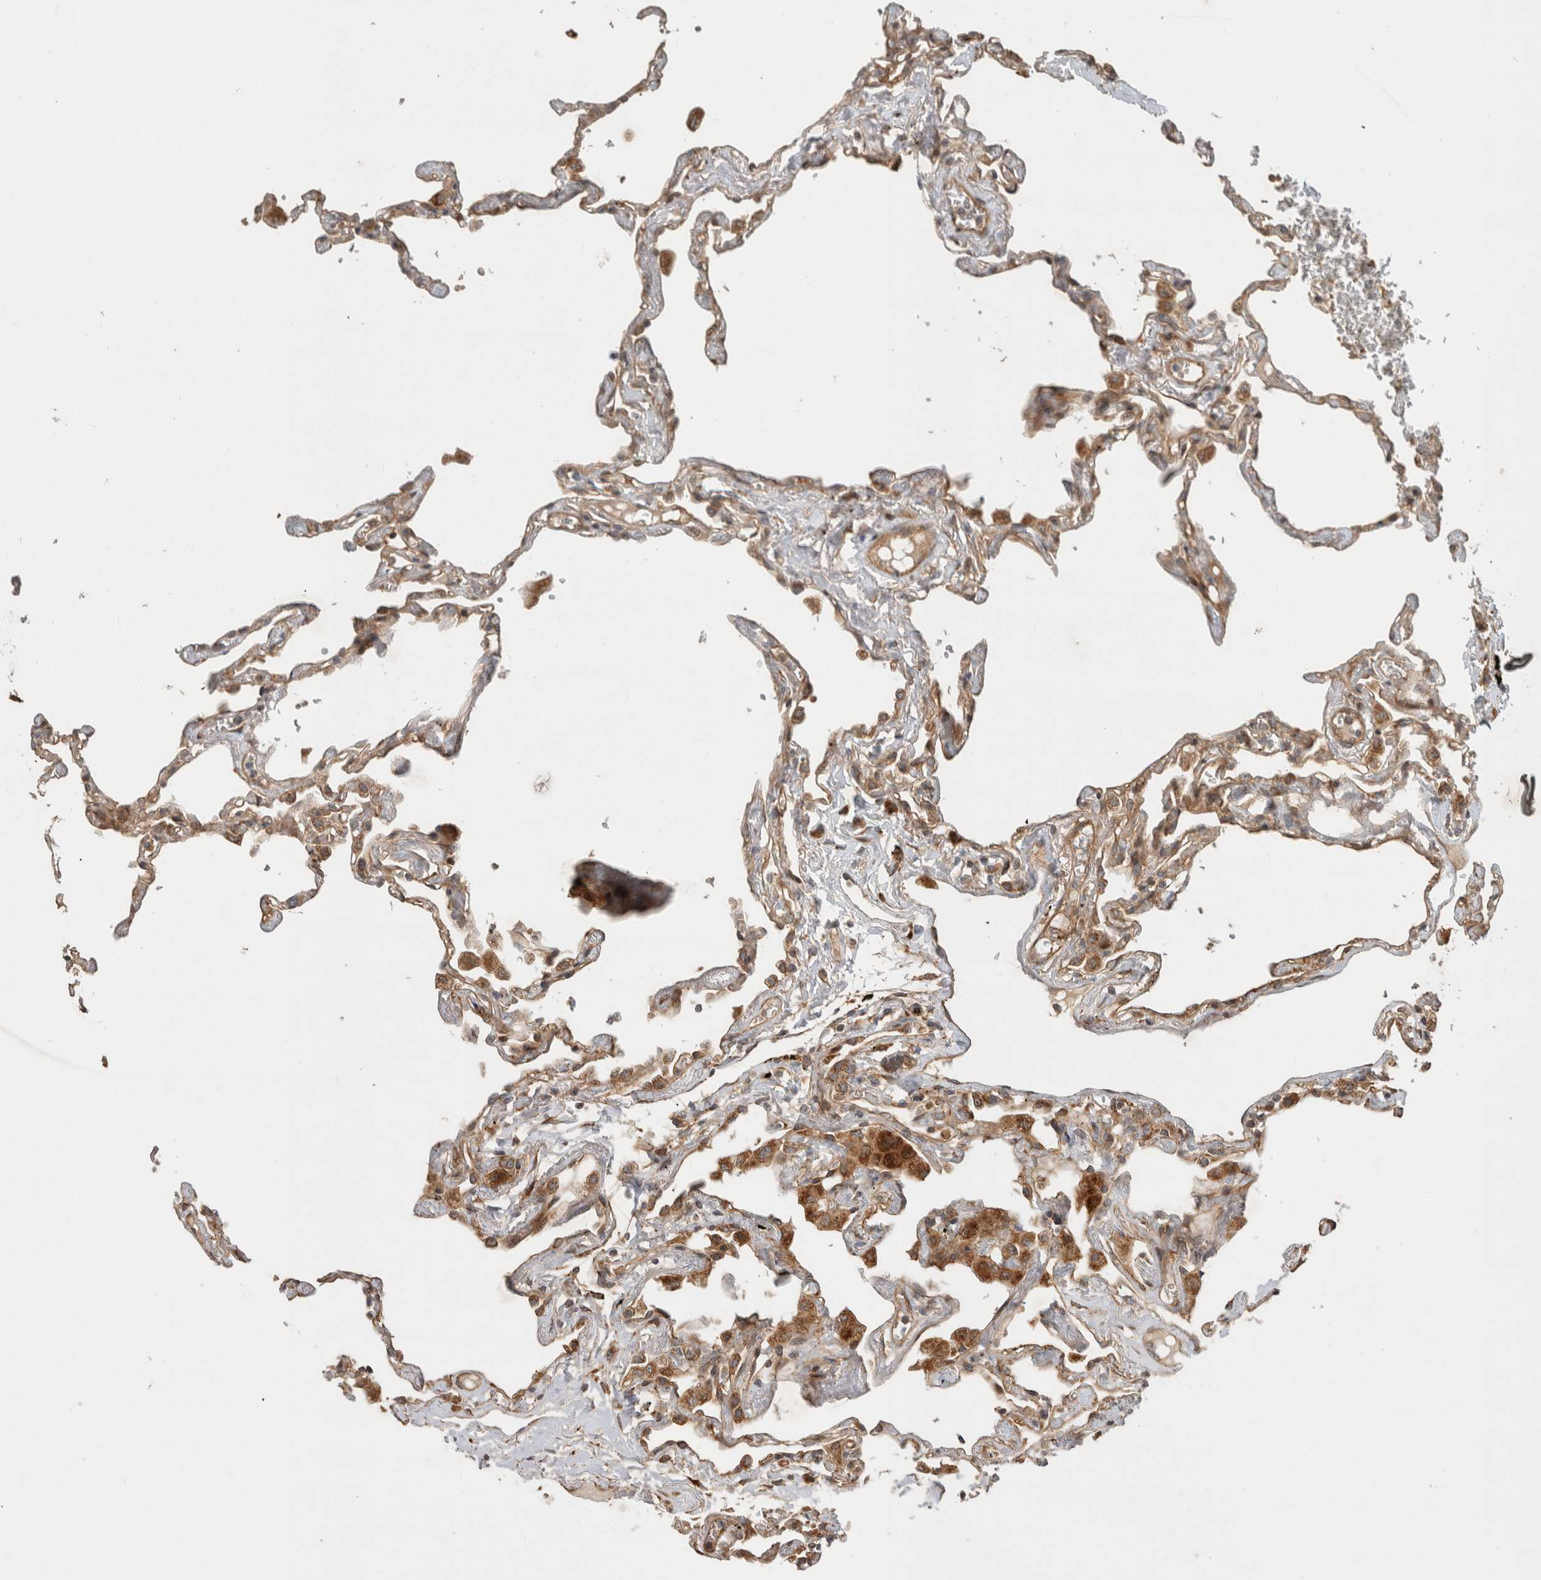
{"staining": {"intensity": "moderate", "quantity": ">75%", "location": "cytoplasmic/membranous"}, "tissue": "lung", "cell_type": "Alveolar cells", "image_type": "normal", "snomed": [{"axis": "morphology", "description": "Normal tissue, NOS"}, {"axis": "topography", "description": "Lung"}], "caption": "Protein analysis of normal lung shows moderate cytoplasmic/membranous staining in approximately >75% of alveolar cells.", "gene": "TUBD1", "patient": {"sex": "female", "age": 67}}